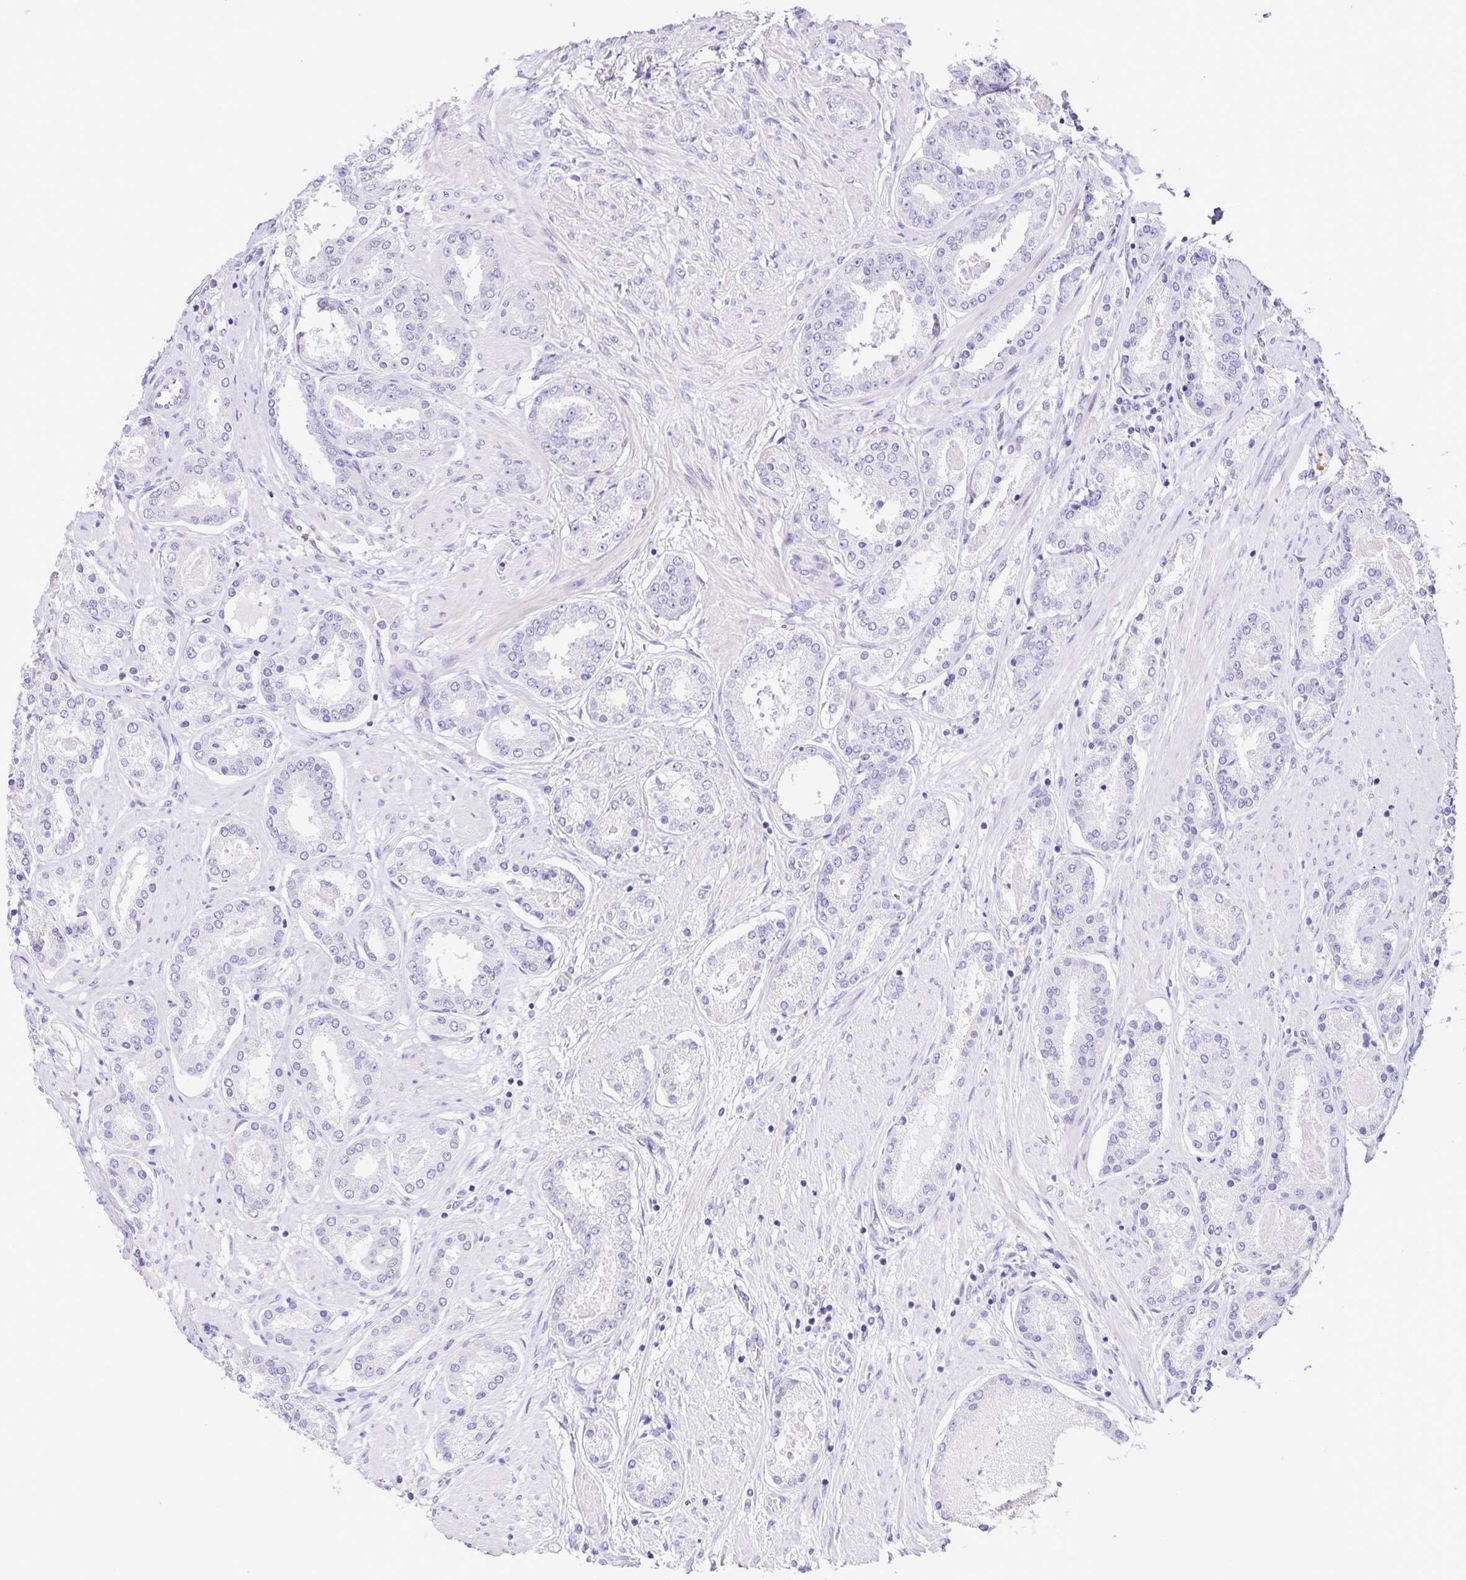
{"staining": {"intensity": "negative", "quantity": "none", "location": "none"}, "tissue": "prostate cancer", "cell_type": "Tumor cells", "image_type": "cancer", "snomed": [{"axis": "morphology", "description": "Adenocarcinoma, High grade"}, {"axis": "topography", "description": "Prostate"}], "caption": "Tumor cells are negative for protein expression in human prostate adenocarcinoma (high-grade).", "gene": "BOLL", "patient": {"sex": "male", "age": 63}}